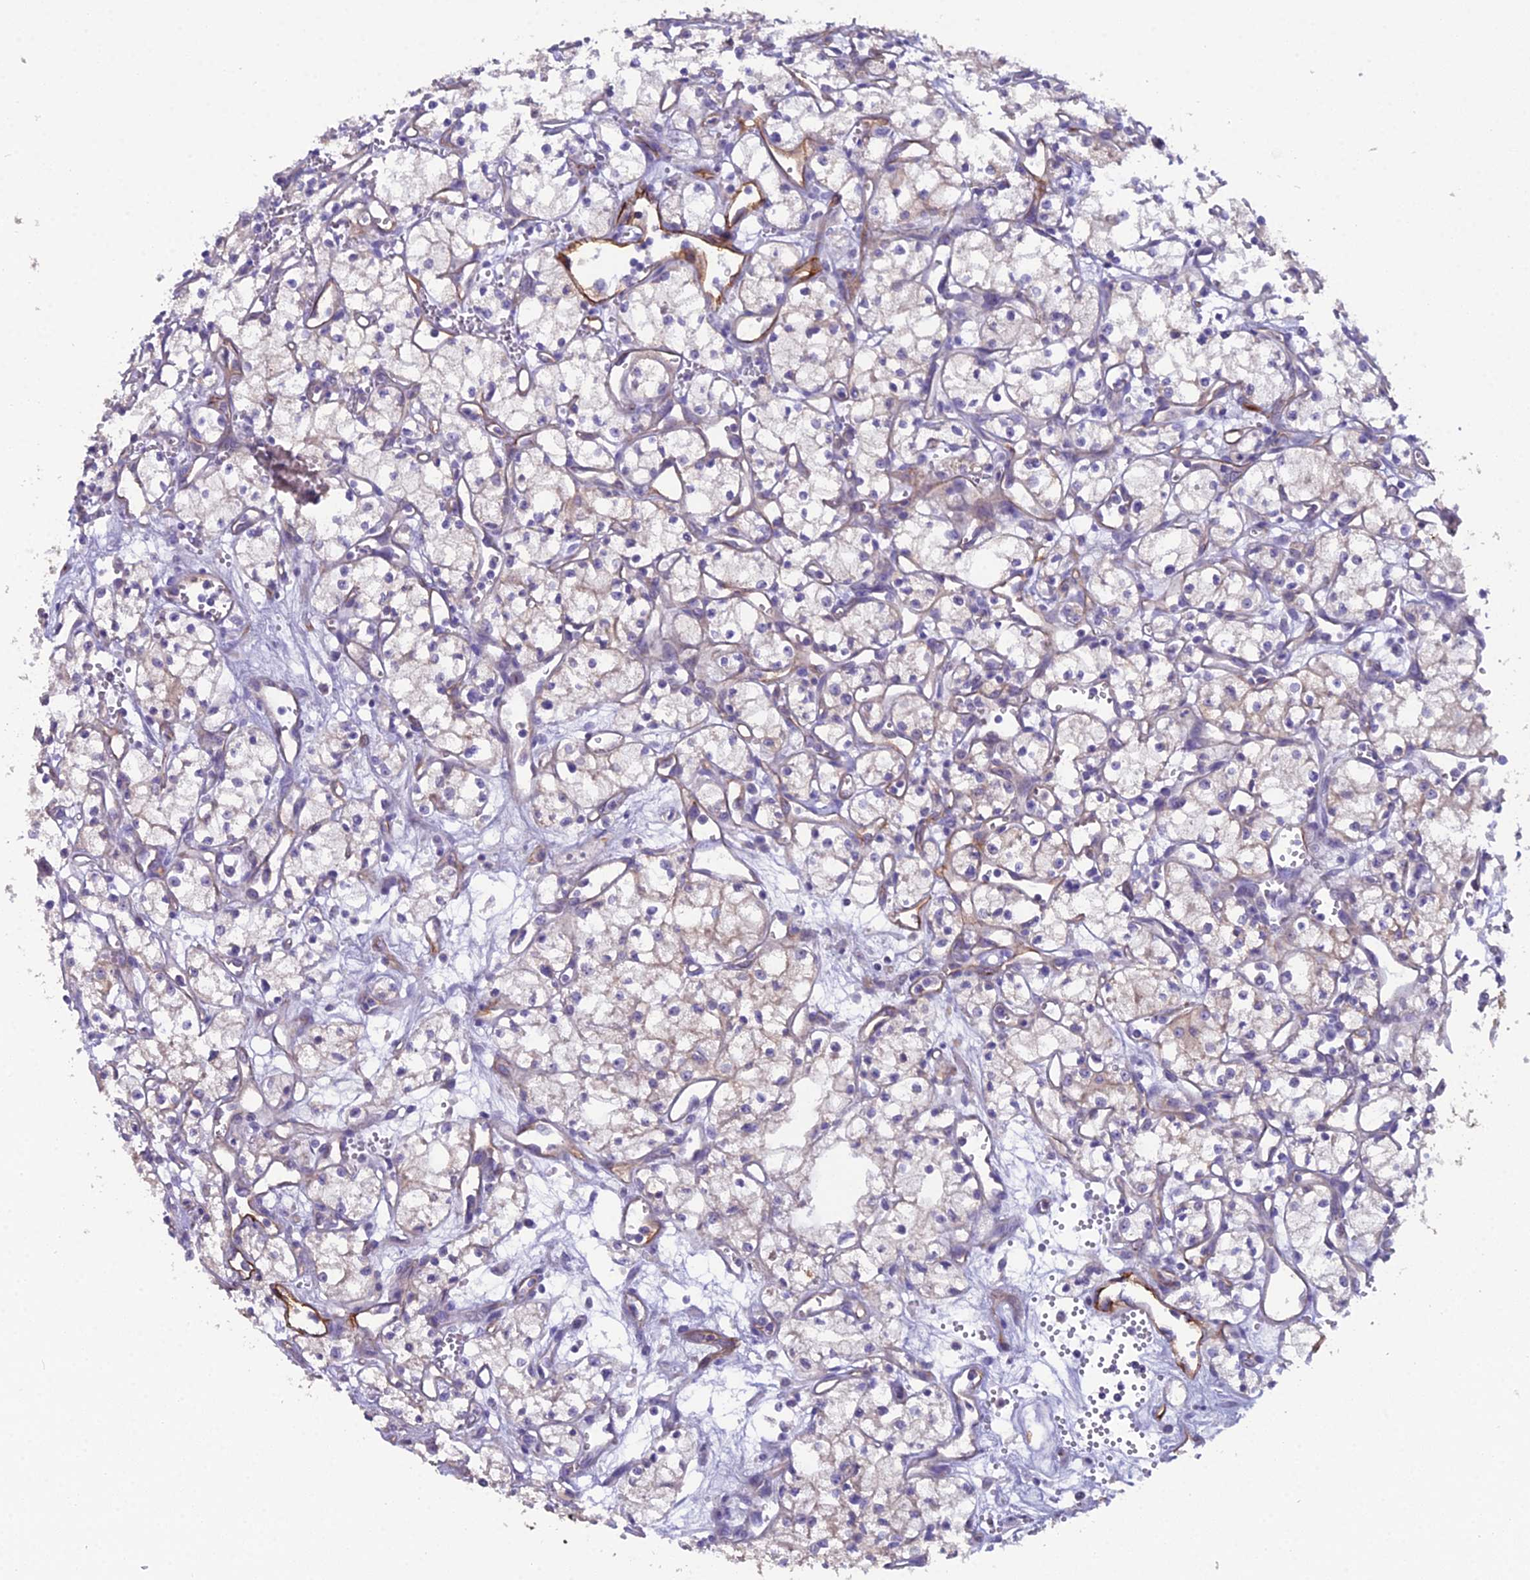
{"staining": {"intensity": "negative", "quantity": "none", "location": "none"}, "tissue": "renal cancer", "cell_type": "Tumor cells", "image_type": "cancer", "snomed": [{"axis": "morphology", "description": "Adenocarcinoma, NOS"}, {"axis": "topography", "description": "Kidney"}], "caption": "Immunohistochemistry image of human adenocarcinoma (renal) stained for a protein (brown), which displays no positivity in tumor cells.", "gene": "CFAP47", "patient": {"sex": "male", "age": 59}}